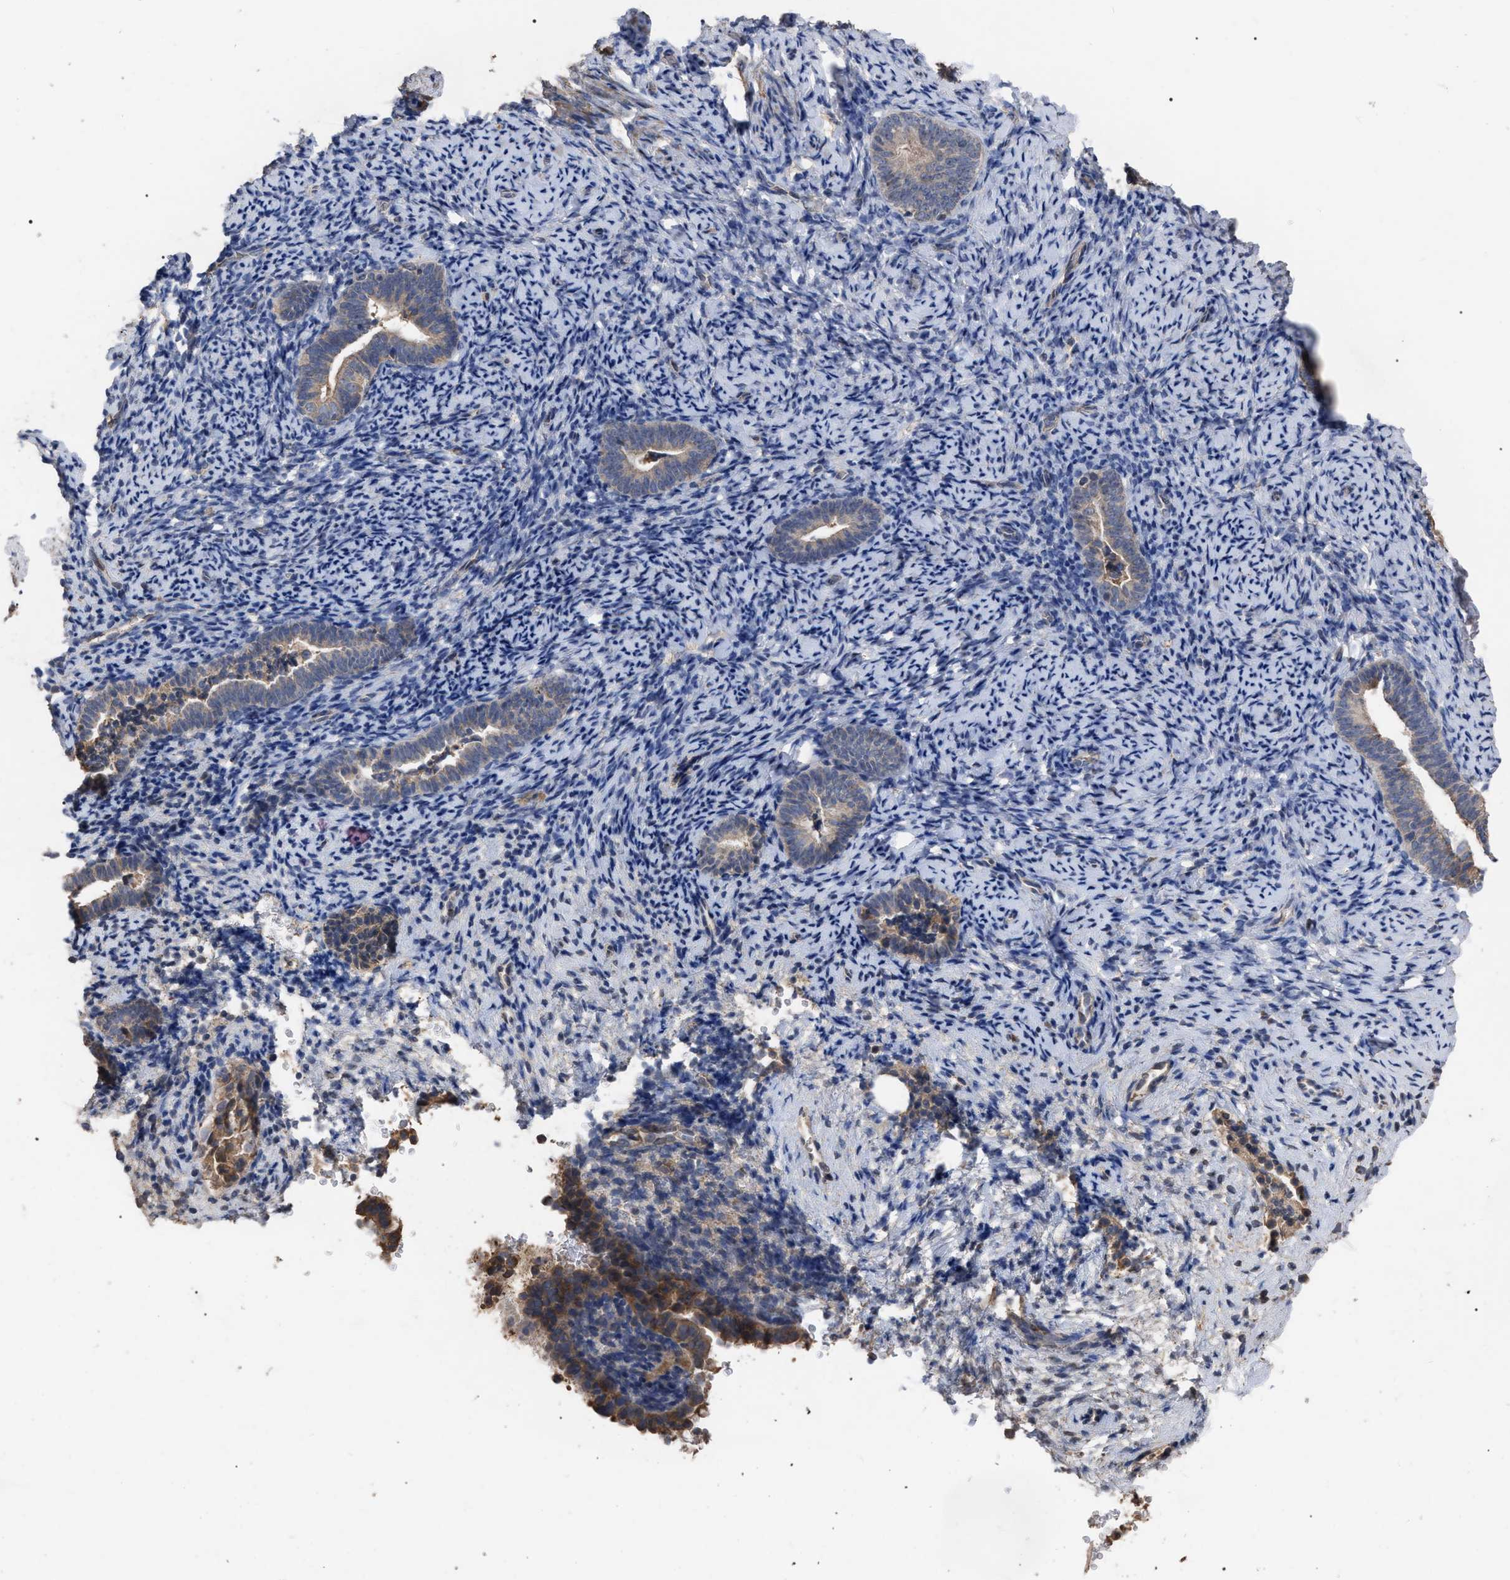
{"staining": {"intensity": "negative", "quantity": "none", "location": "none"}, "tissue": "endometrium", "cell_type": "Cells in endometrial stroma", "image_type": "normal", "snomed": [{"axis": "morphology", "description": "Normal tissue, NOS"}, {"axis": "topography", "description": "Endometrium"}], "caption": "This is an immunohistochemistry histopathology image of unremarkable endometrium. There is no positivity in cells in endometrial stroma.", "gene": "BTN2A1", "patient": {"sex": "female", "age": 51}}